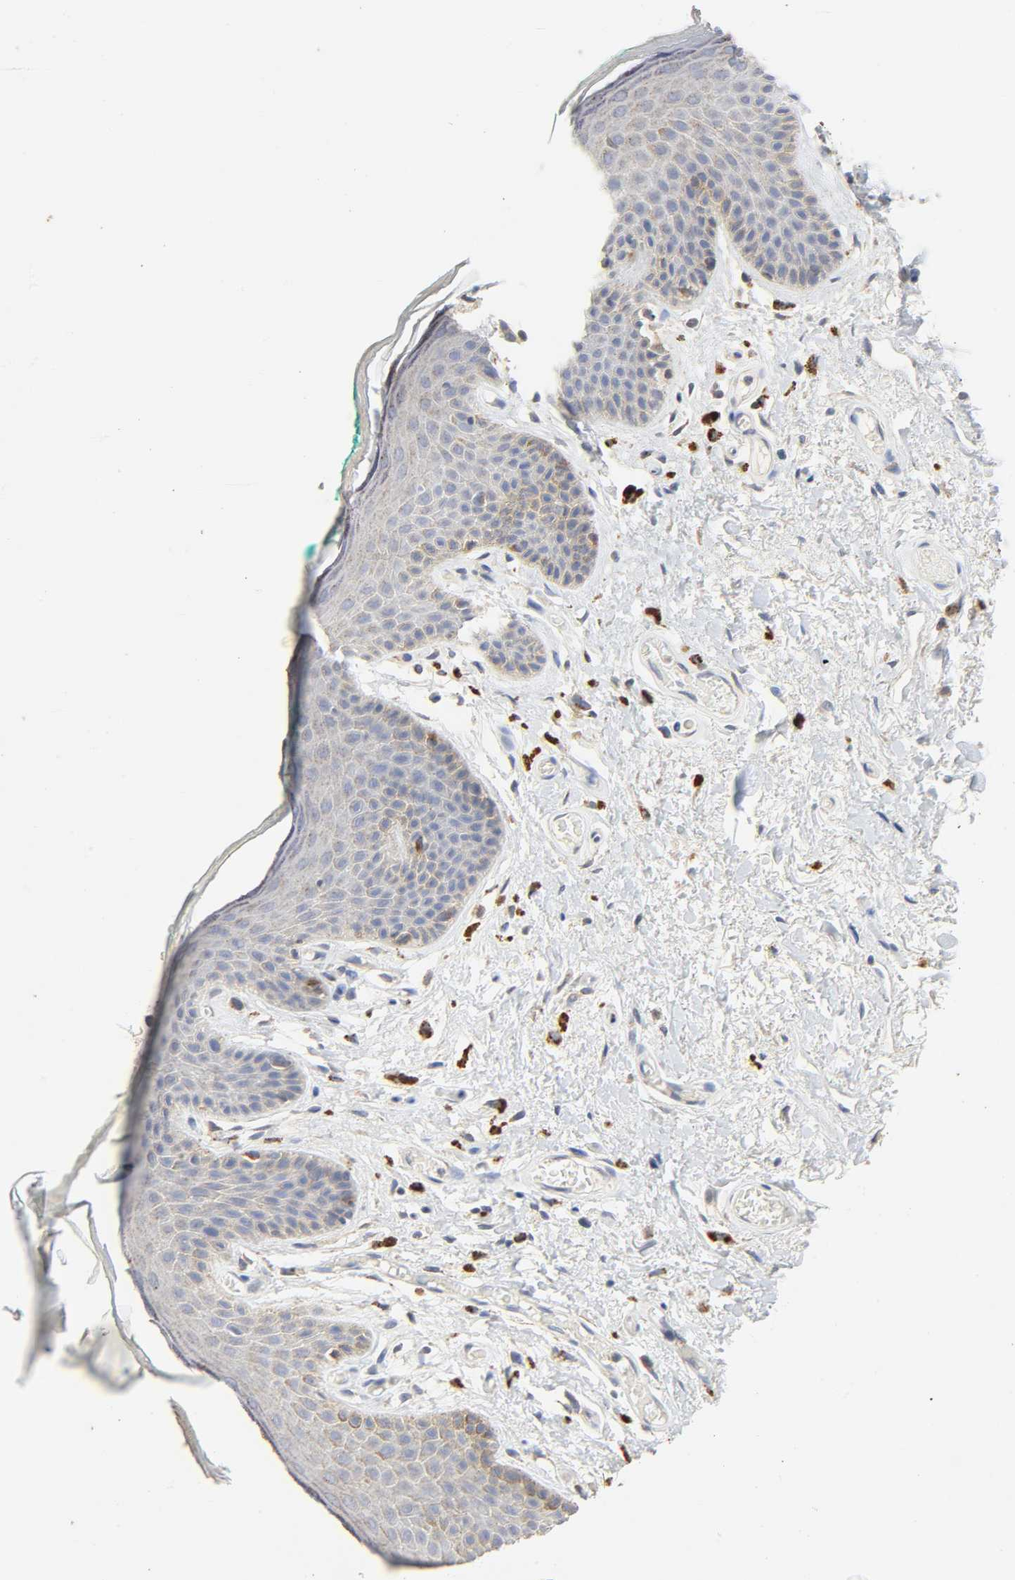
{"staining": {"intensity": "weak", "quantity": "<25%", "location": "cytoplasmic/membranous"}, "tissue": "skin", "cell_type": "Epidermal cells", "image_type": "normal", "snomed": [{"axis": "morphology", "description": "Normal tissue, NOS"}, {"axis": "topography", "description": "Anal"}], "caption": "This is an immunohistochemistry micrograph of unremarkable skin. There is no positivity in epidermal cells.", "gene": "CAMK2A", "patient": {"sex": "male", "age": 74}}